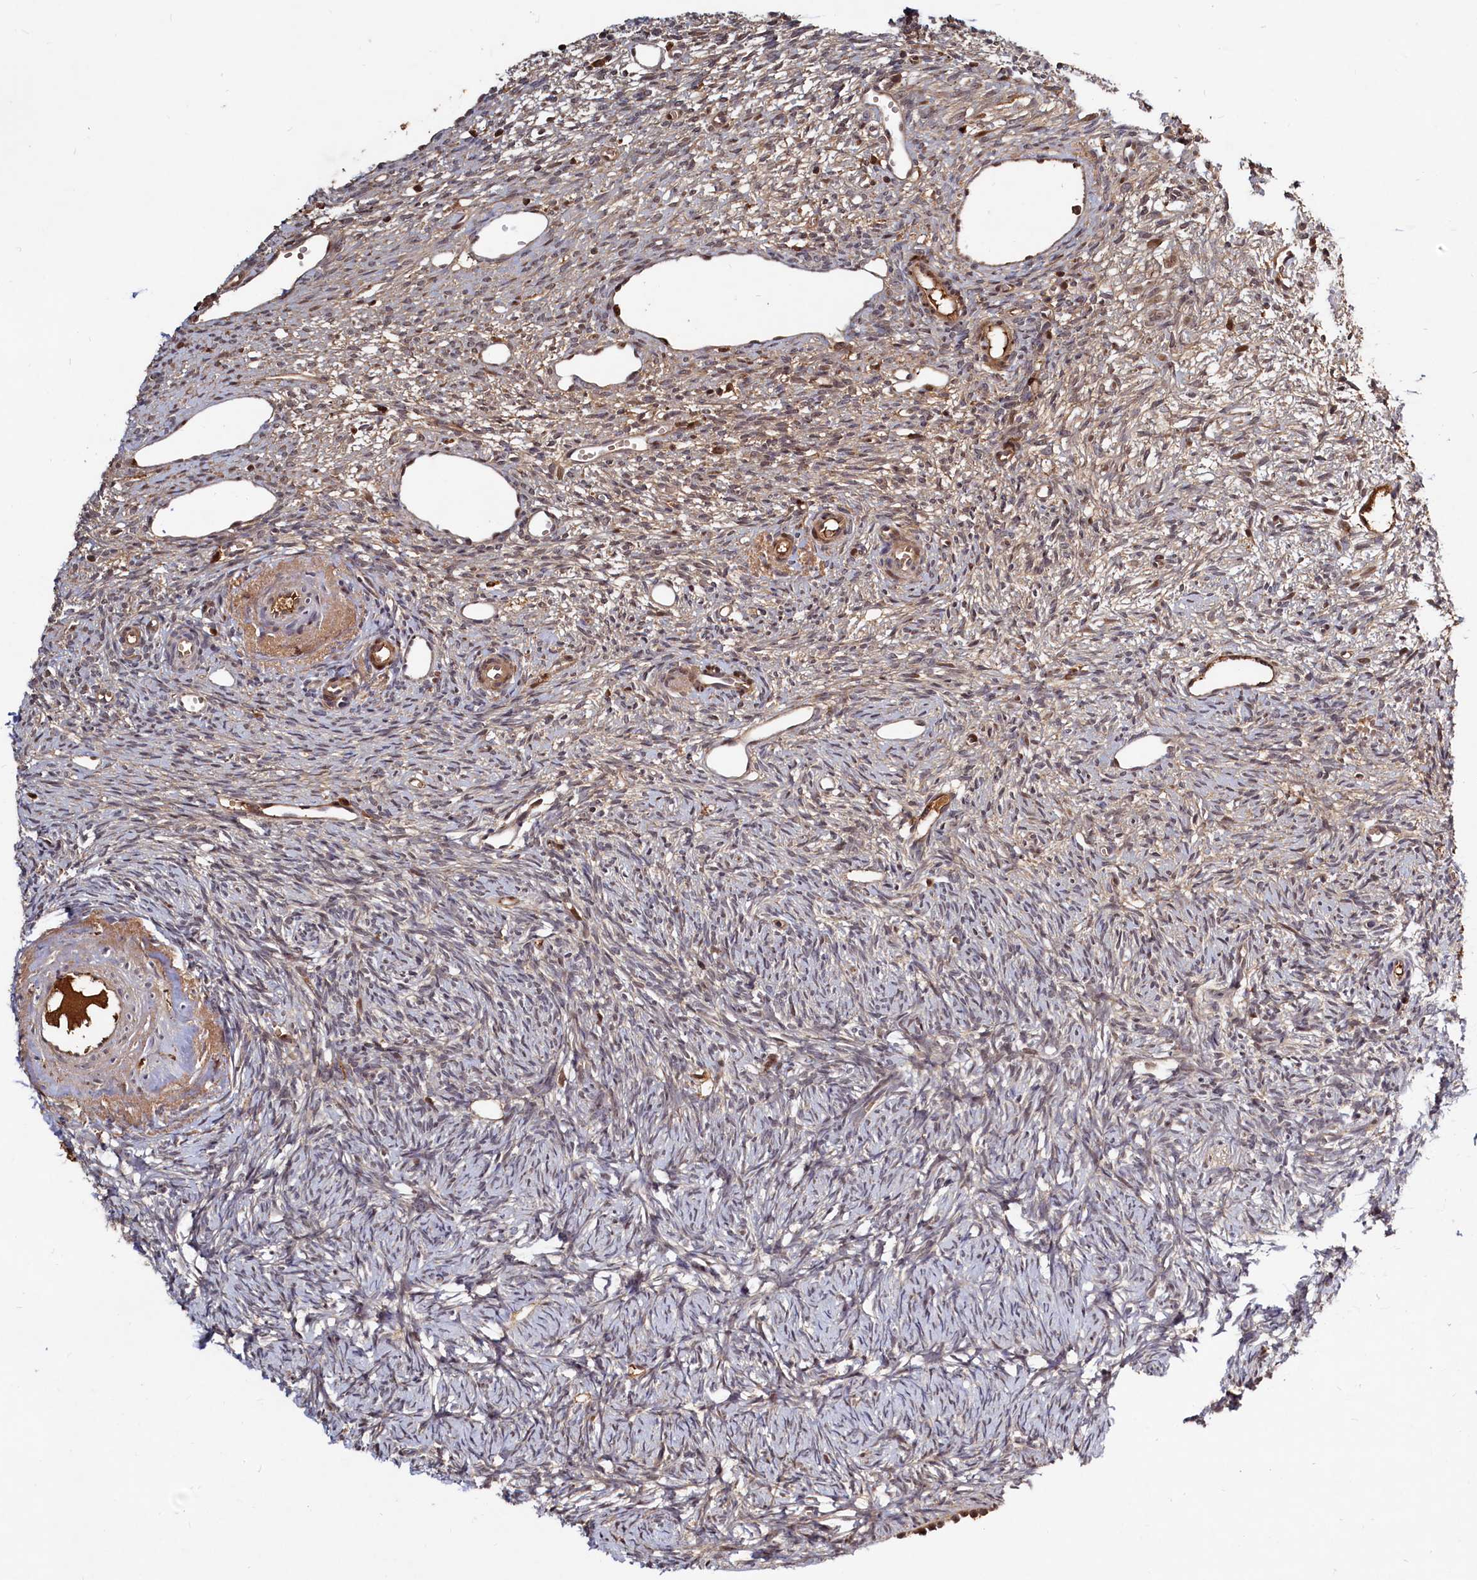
{"staining": {"intensity": "moderate", "quantity": "<25%", "location": "cytoplasmic/membranous,nuclear"}, "tissue": "ovary", "cell_type": "Ovarian stroma cells", "image_type": "normal", "snomed": [{"axis": "morphology", "description": "Normal tissue, NOS"}, {"axis": "topography", "description": "Ovary"}], "caption": "IHC staining of unremarkable ovary, which reveals low levels of moderate cytoplasmic/membranous,nuclear expression in about <25% of ovarian stroma cells indicating moderate cytoplasmic/membranous,nuclear protein staining. The staining was performed using DAB (3,3'-diaminobenzidine) (brown) for protein detection and nuclei were counterstained in hematoxylin (blue).", "gene": "TRAPPC4", "patient": {"sex": "female", "age": 51}}